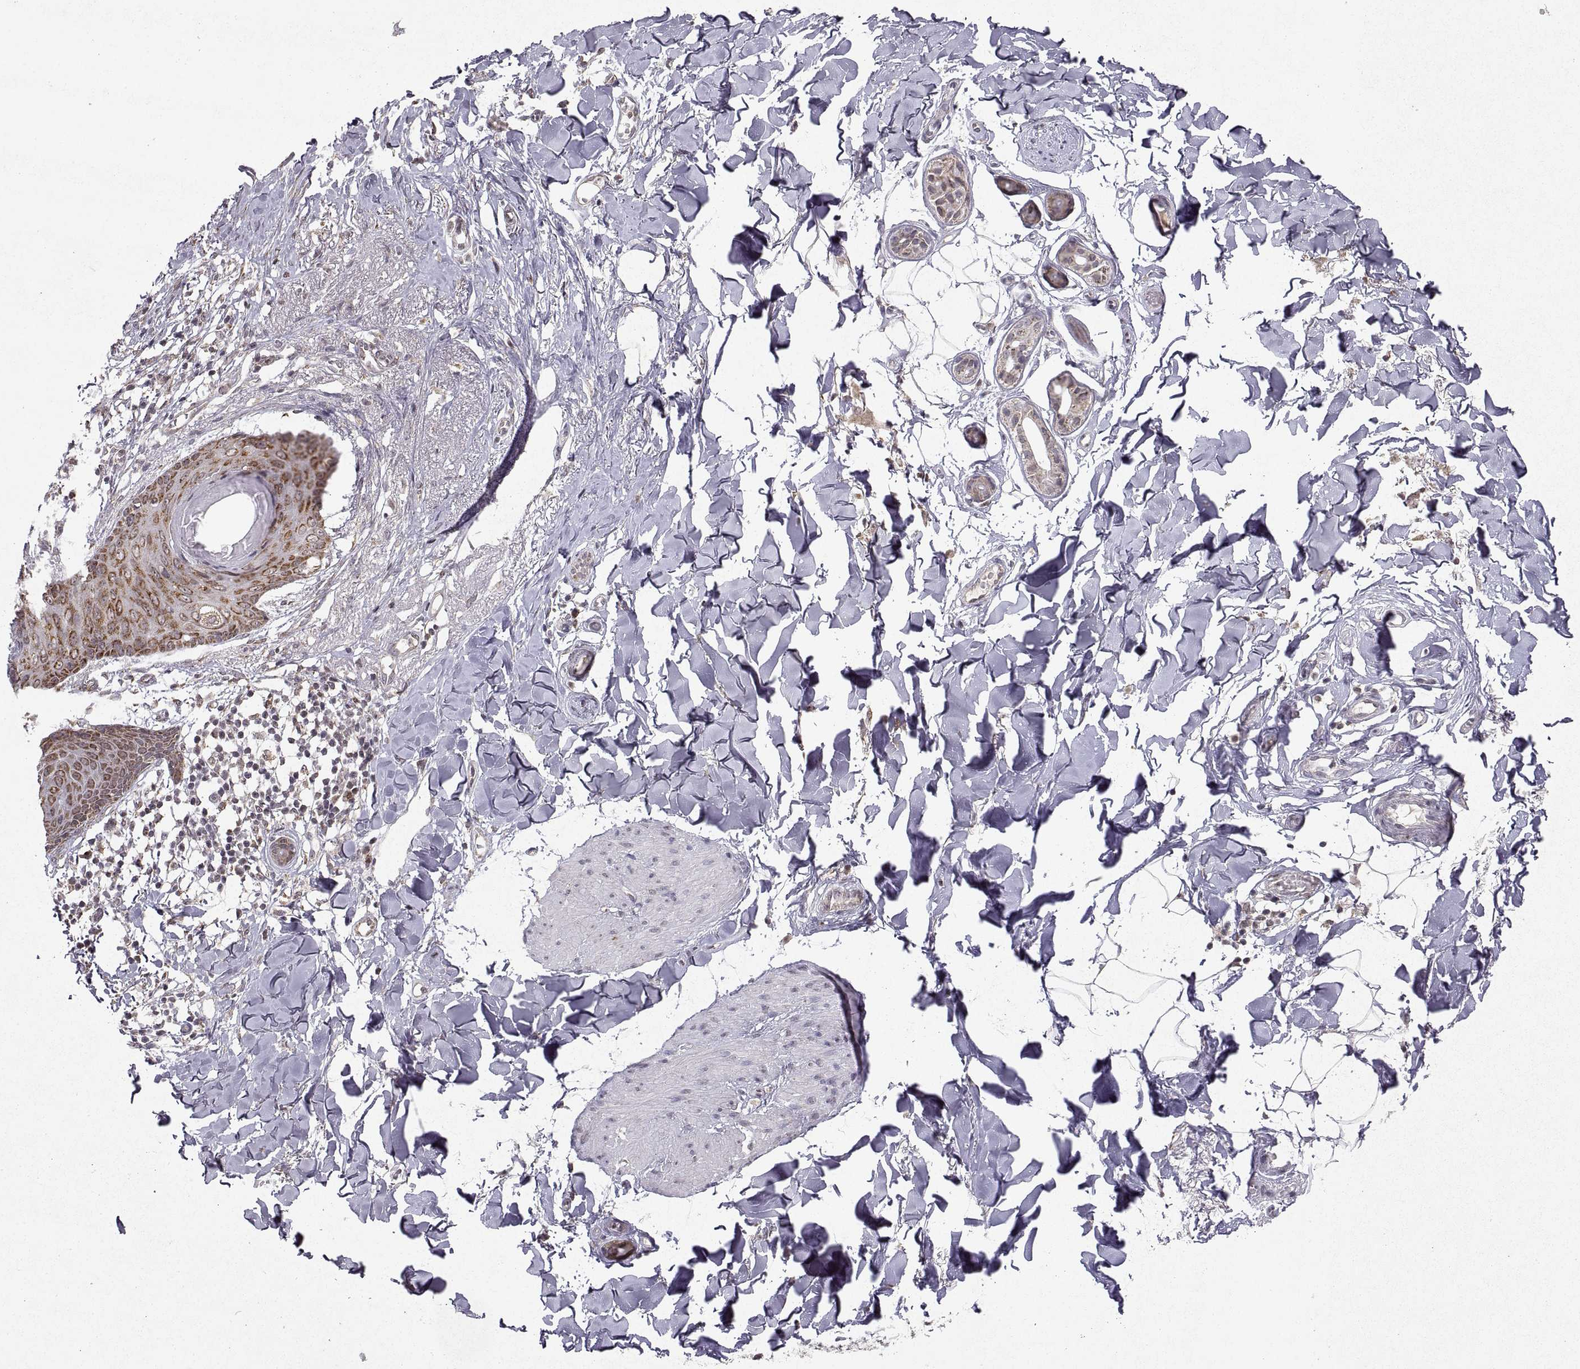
{"staining": {"intensity": "moderate", "quantity": "25%-75%", "location": "cytoplasmic/membranous"}, "tissue": "skin cancer", "cell_type": "Tumor cells", "image_type": "cancer", "snomed": [{"axis": "morphology", "description": "Normal tissue, NOS"}, {"axis": "morphology", "description": "Basal cell carcinoma"}, {"axis": "topography", "description": "Skin"}], "caption": "The image shows staining of skin basal cell carcinoma, revealing moderate cytoplasmic/membranous protein expression (brown color) within tumor cells.", "gene": "MANBAL", "patient": {"sex": "male", "age": 84}}